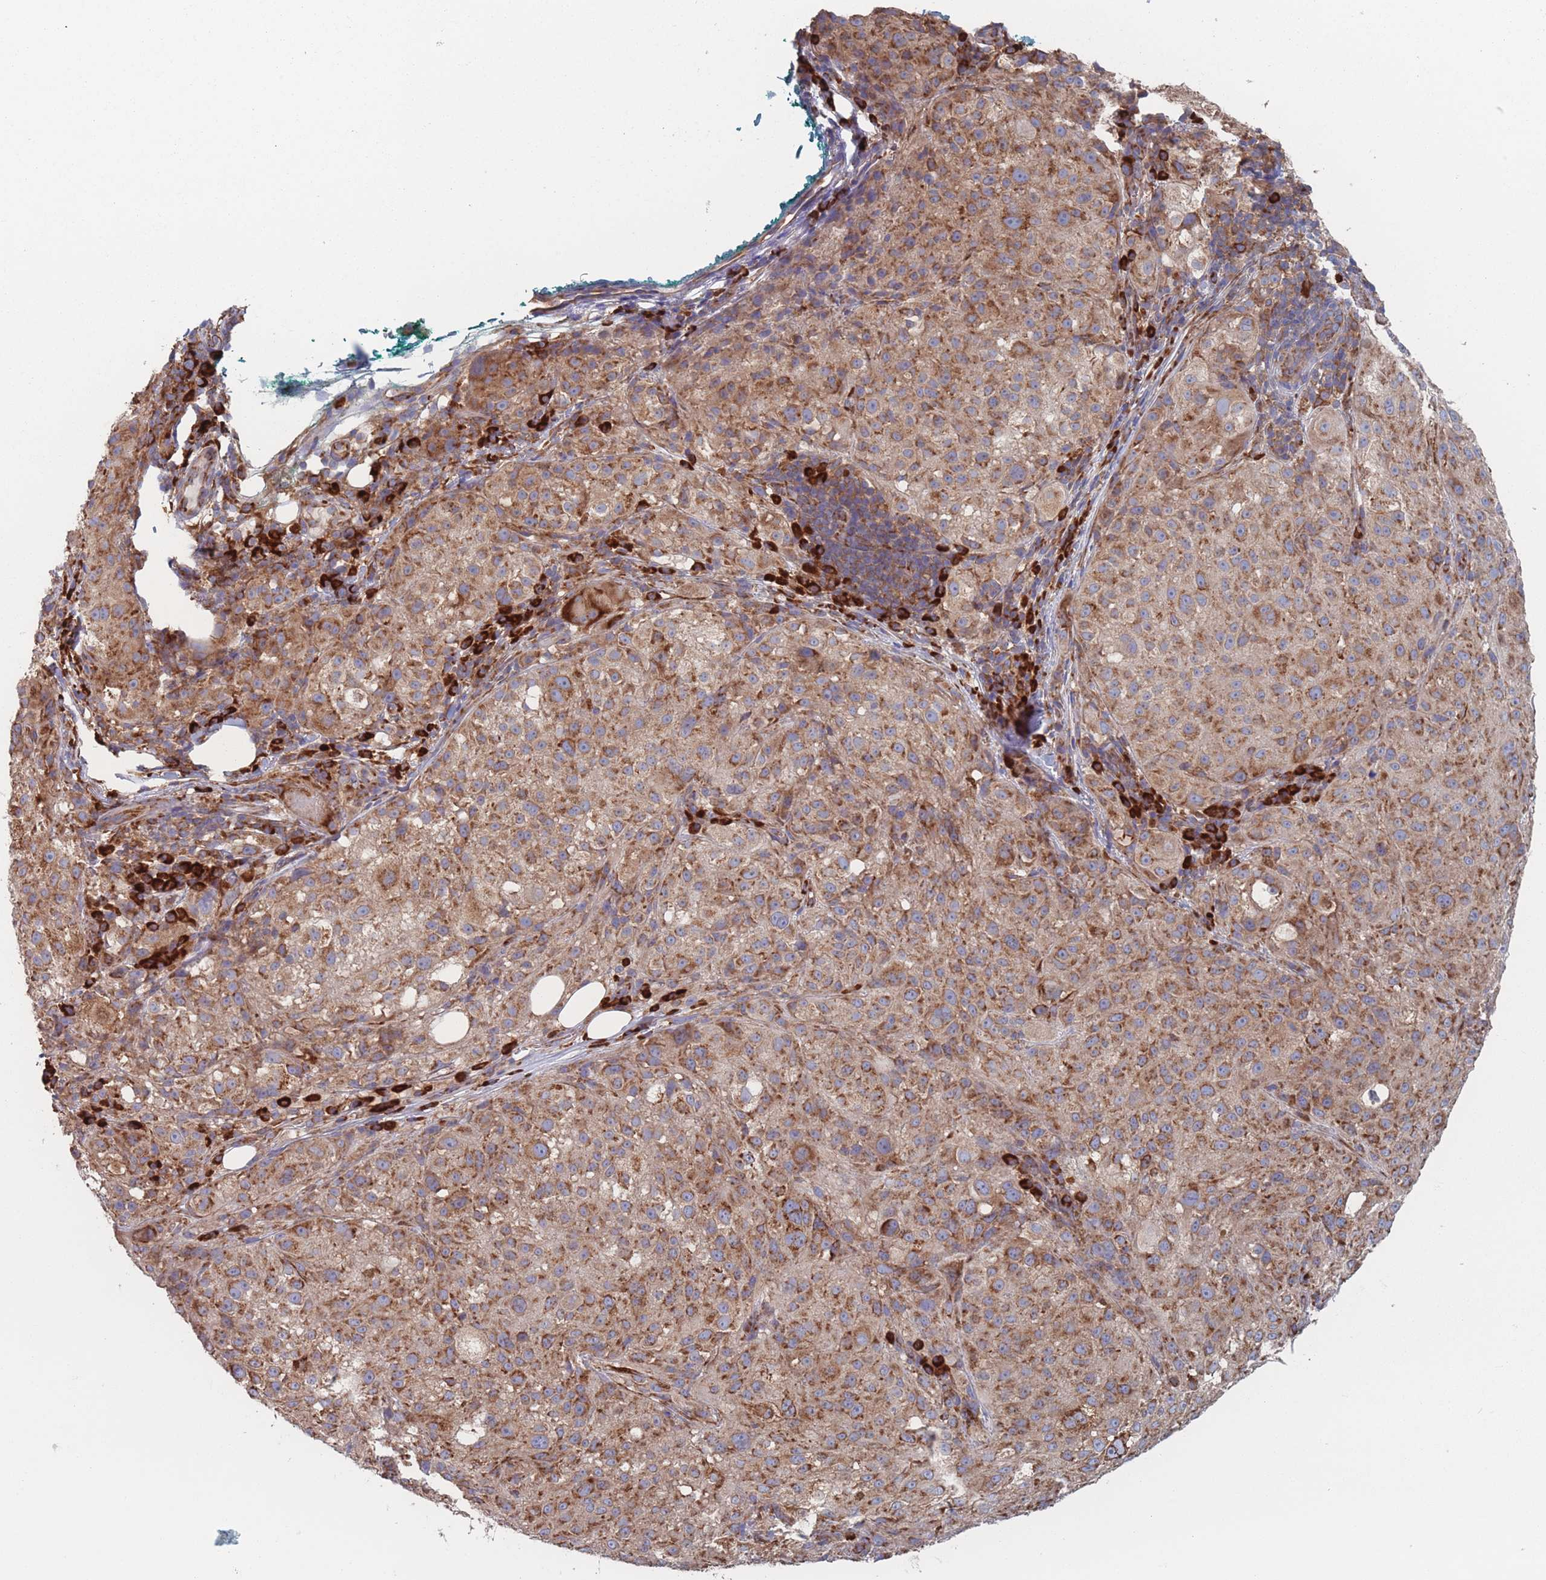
{"staining": {"intensity": "moderate", "quantity": ">75%", "location": "cytoplasmic/membranous"}, "tissue": "melanoma", "cell_type": "Tumor cells", "image_type": "cancer", "snomed": [{"axis": "morphology", "description": "Necrosis, NOS"}, {"axis": "morphology", "description": "Malignant melanoma, NOS"}, {"axis": "topography", "description": "Skin"}], "caption": "Protein staining demonstrates moderate cytoplasmic/membranous positivity in about >75% of tumor cells in melanoma.", "gene": "EEF1B2", "patient": {"sex": "female", "age": 87}}